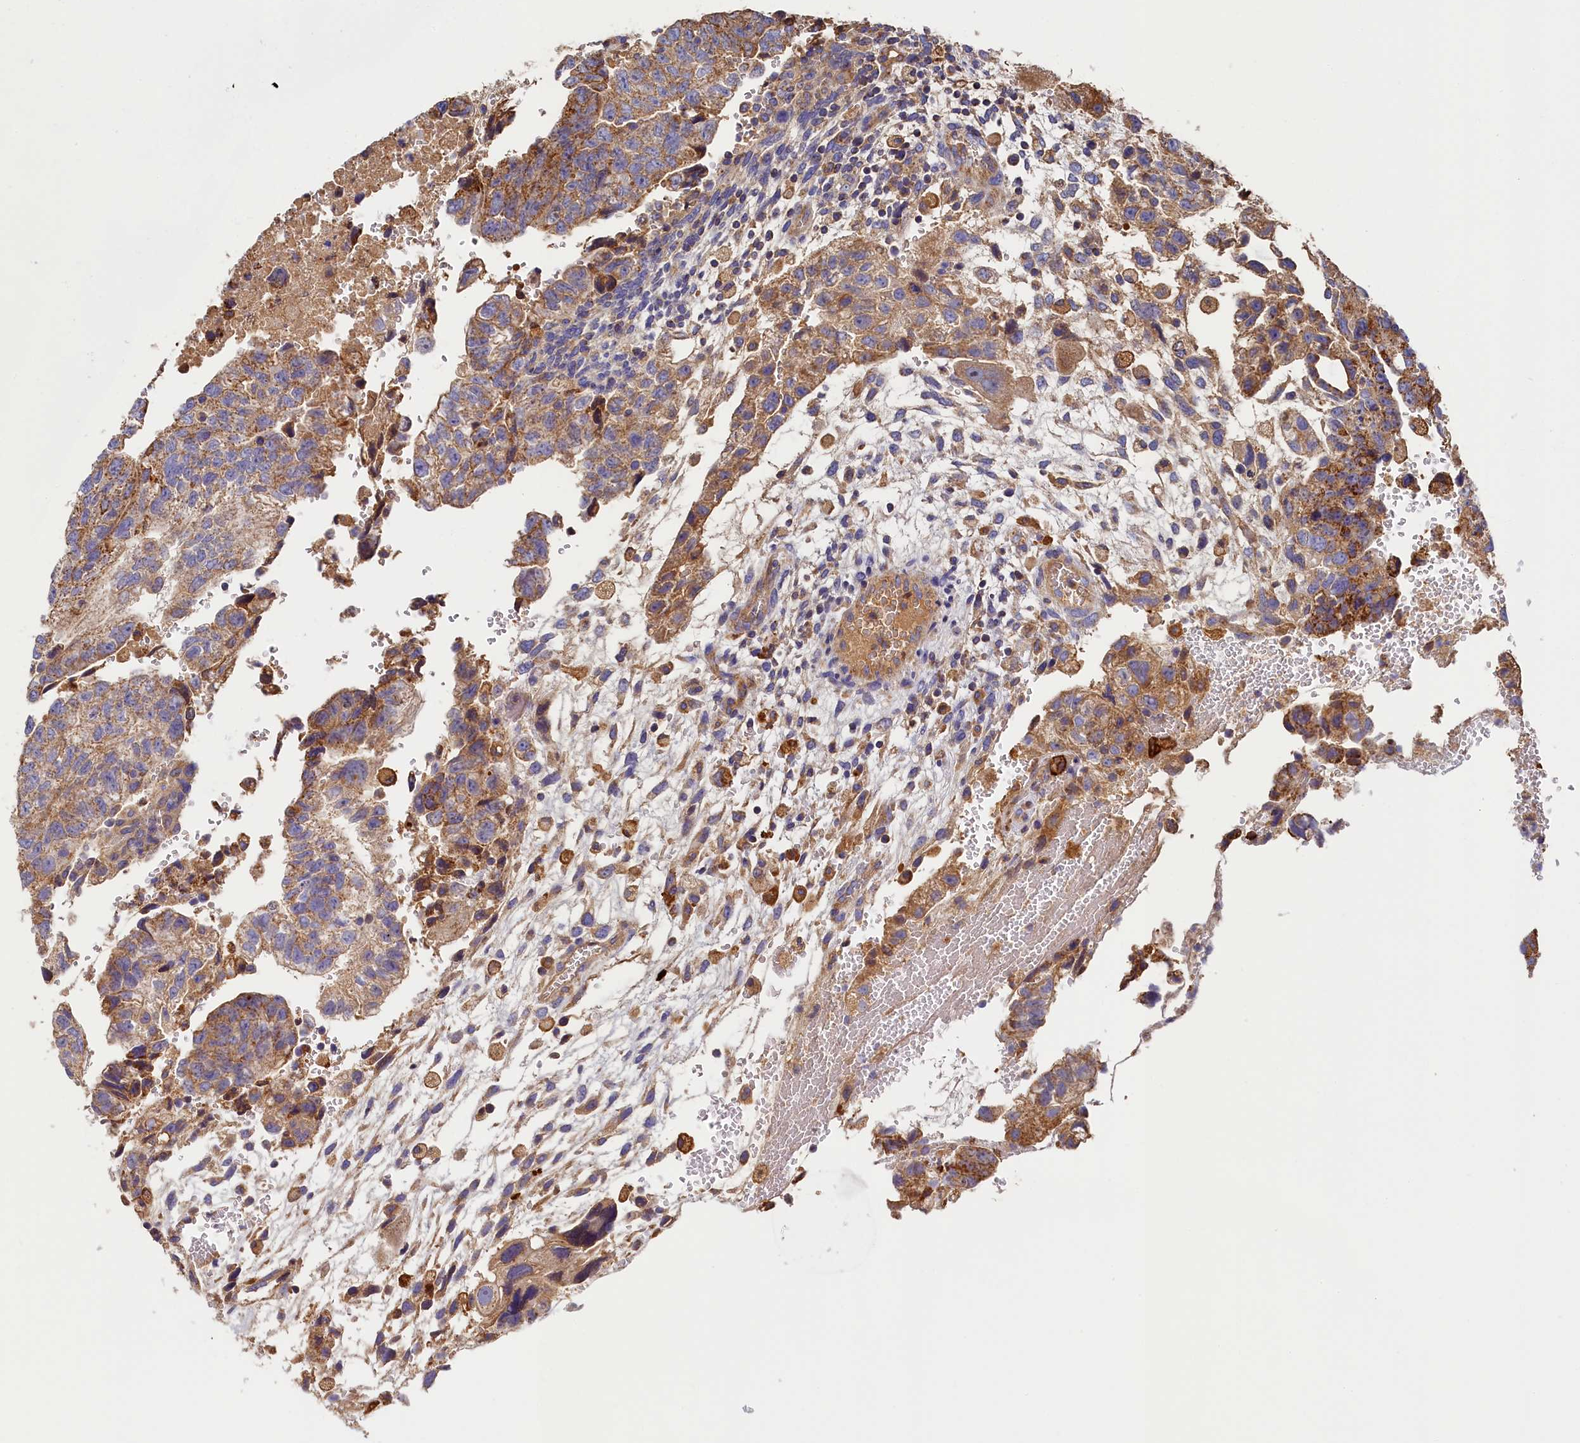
{"staining": {"intensity": "moderate", "quantity": ">75%", "location": "cytoplasmic/membranous"}, "tissue": "testis cancer", "cell_type": "Tumor cells", "image_type": "cancer", "snomed": [{"axis": "morphology", "description": "Carcinoma, Embryonal, NOS"}, {"axis": "topography", "description": "Testis"}], "caption": "Protein positivity by immunohistochemistry (IHC) demonstrates moderate cytoplasmic/membranous positivity in approximately >75% of tumor cells in testis cancer (embryonal carcinoma).", "gene": "SEC31B", "patient": {"sex": "male", "age": 36}}